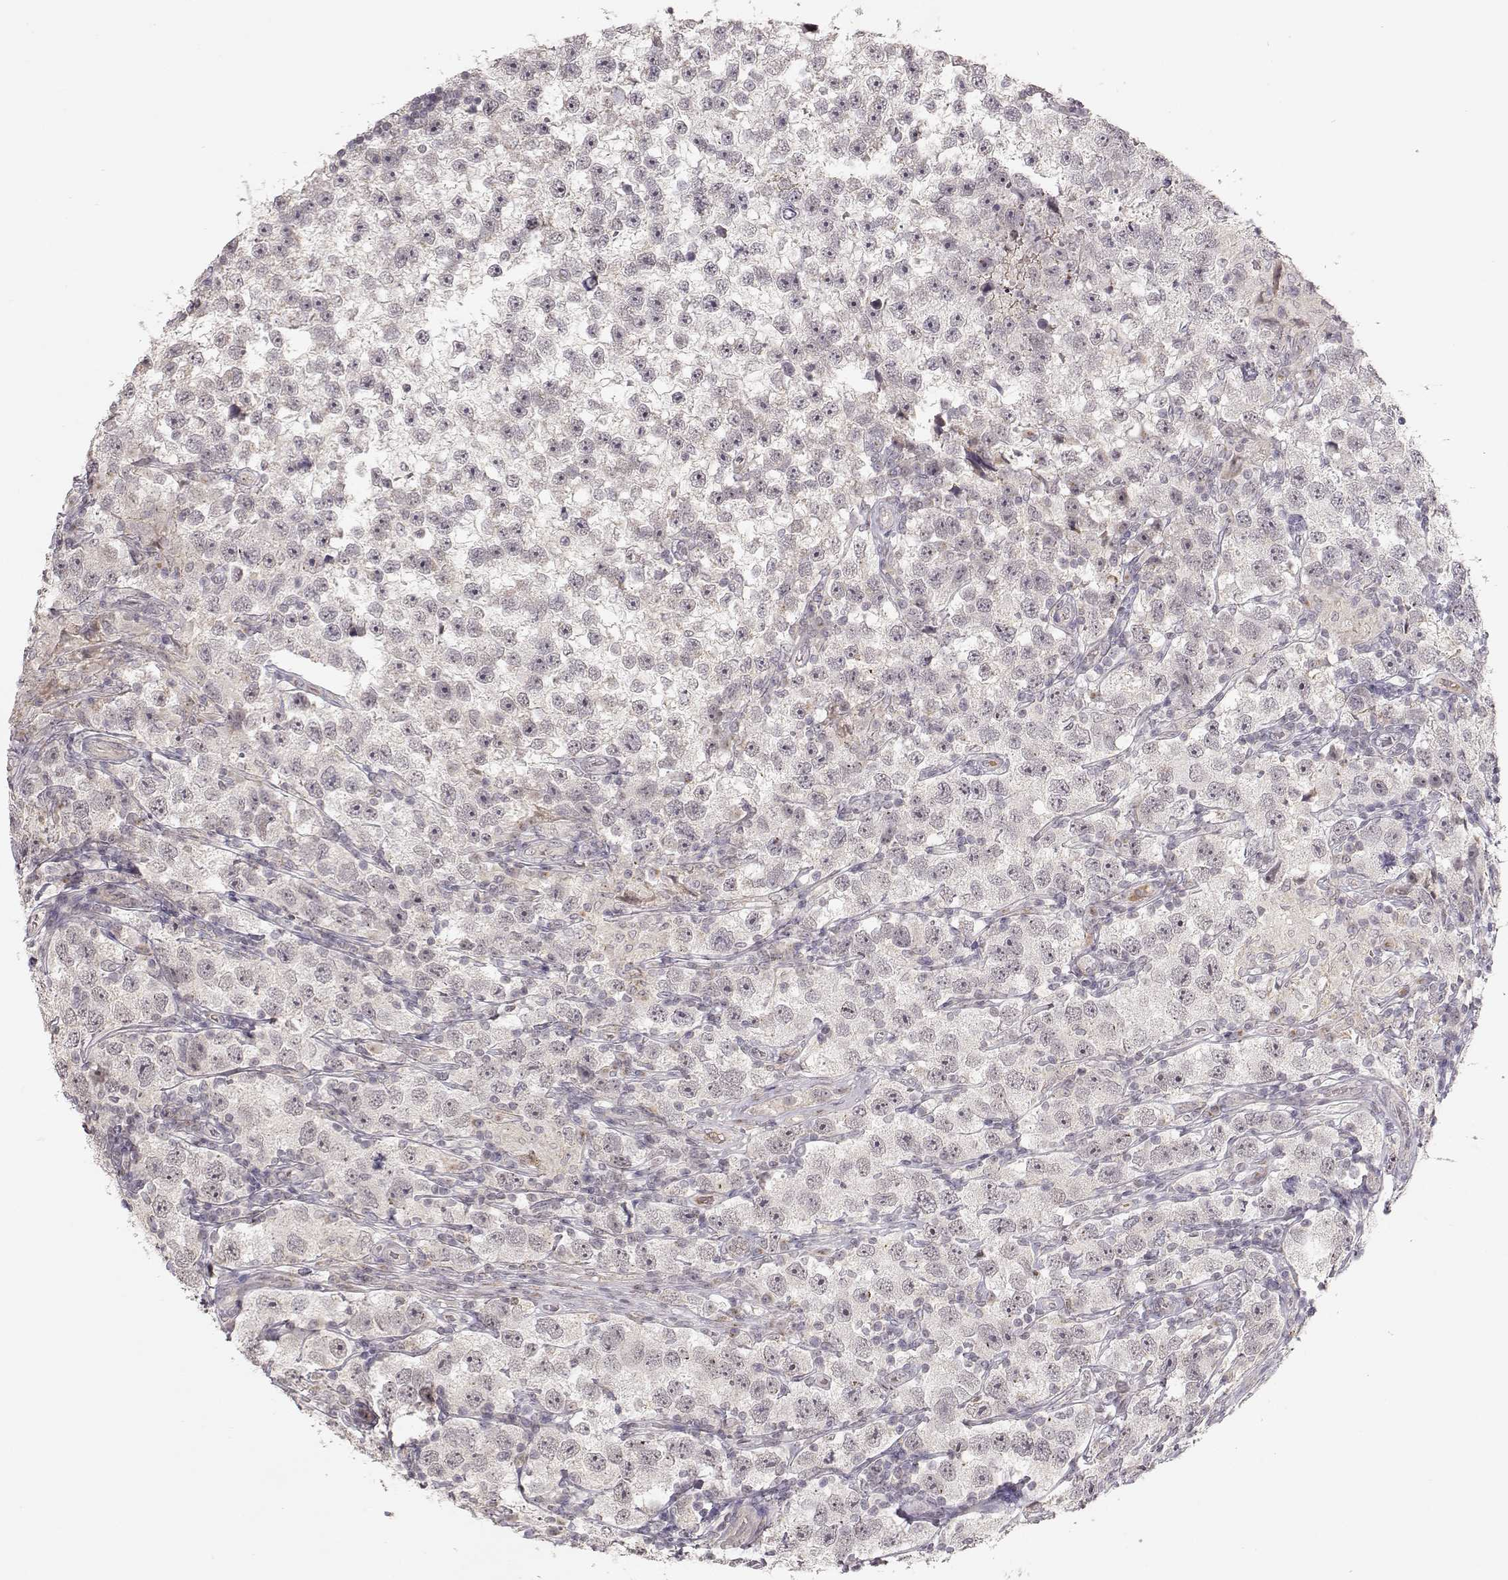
{"staining": {"intensity": "negative", "quantity": "none", "location": "none"}, "tissue": "testis cancer", "cell_type": "Tumor cells", "image_type": "cancer", "snomed": [{"axis": "morphology", "description": "Seminoma, NOS"}, {"axis": "topography", "description": "Testis"}], "caption": "Tumor cells show no significant protein positivity in seminoma (testis).", "gene": "PNMT", "patient": {"sex": "male", "age": 26}}